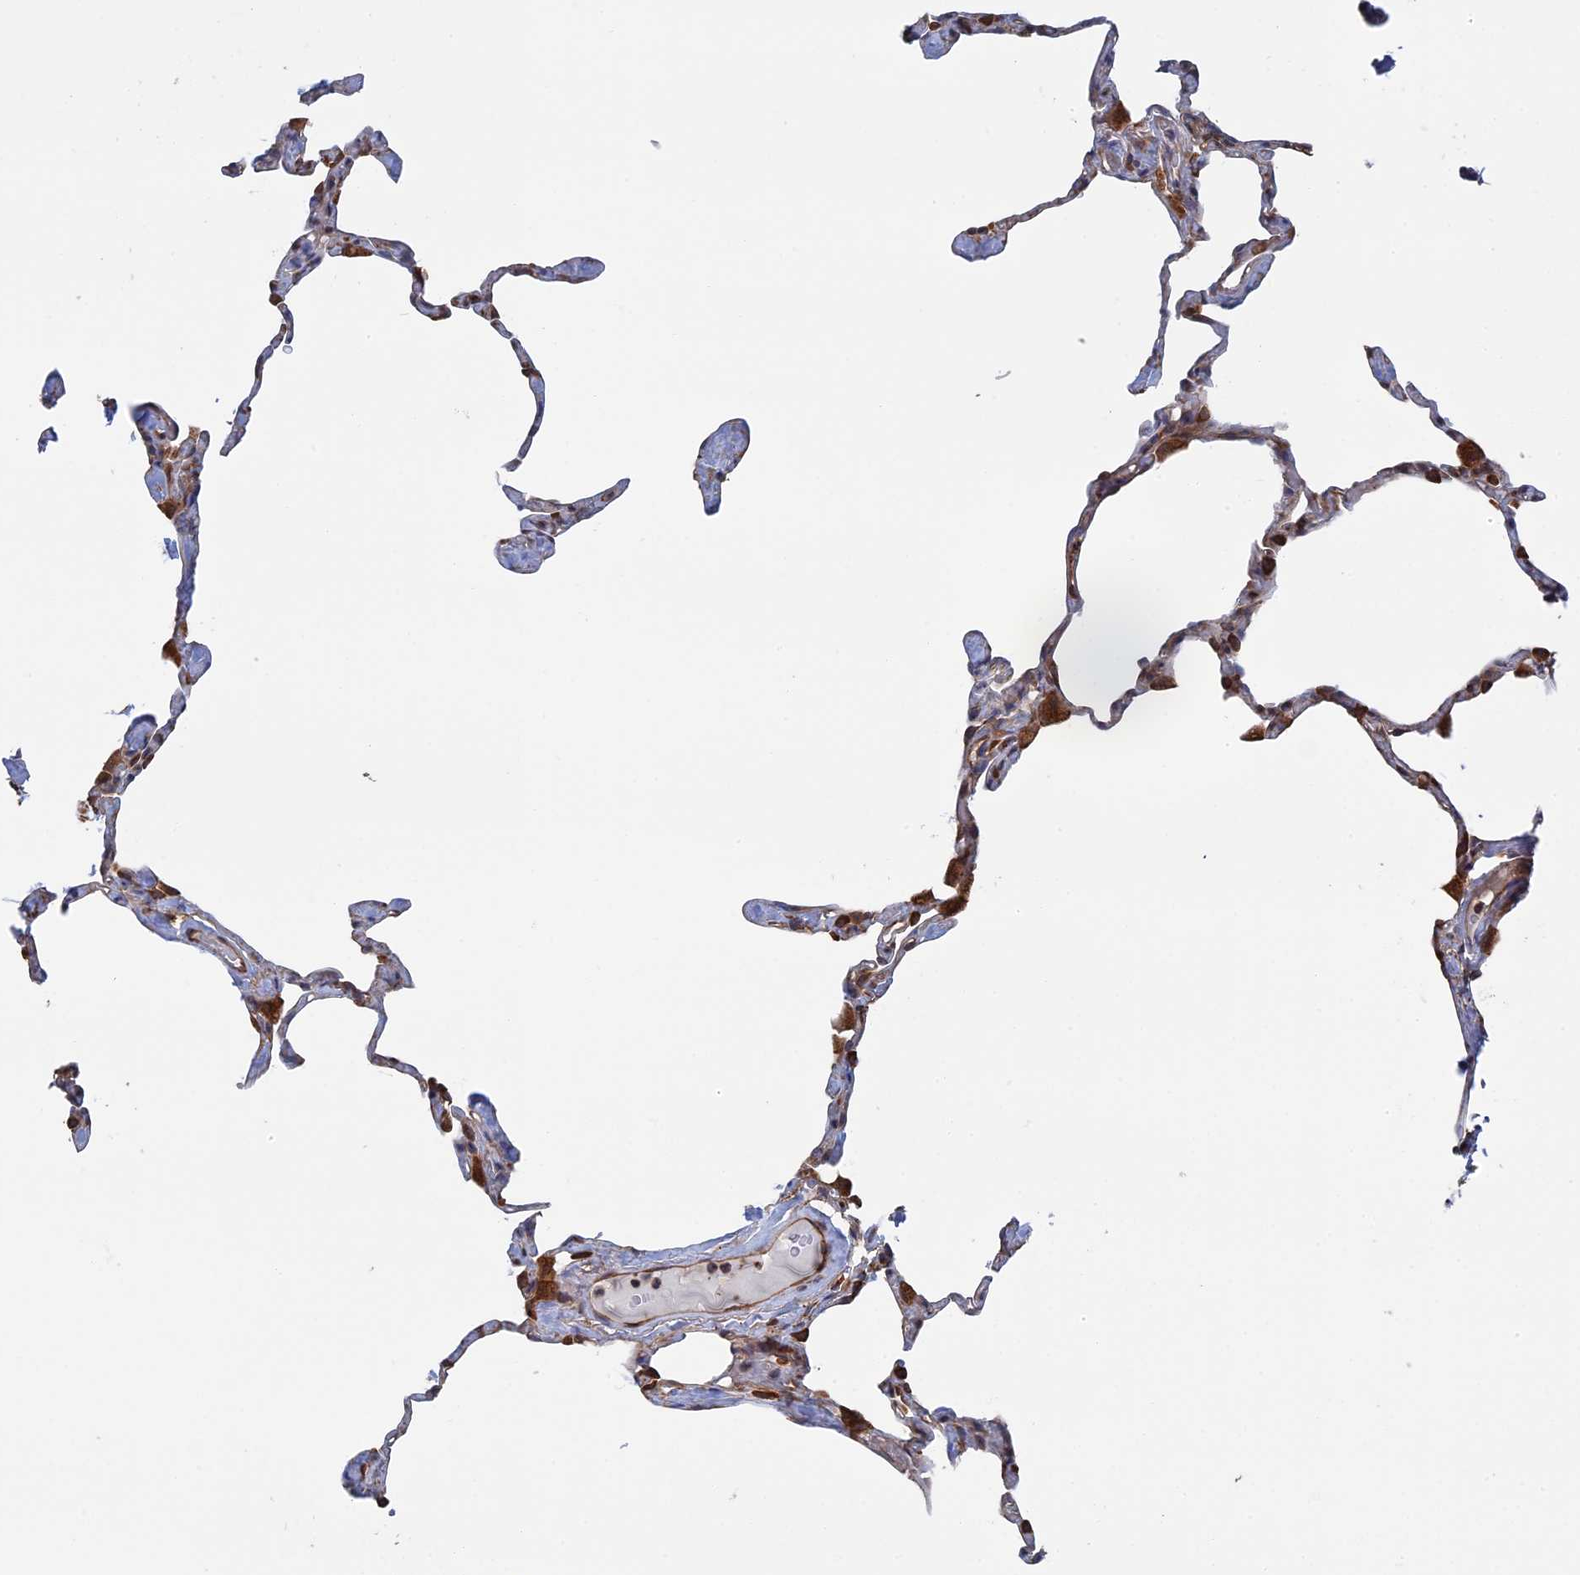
{"staining": {"intensity": "moderate", "quantity": "25%-75%", "location": "cytoplasmic/membranous"}, "tissue": "lung", "cell_type": "Alveolar cells", "image_type": "normal", "snomed": [{"axis": "morphology", "description": "Normal tissue, NOS"}, {"axis": "topography", "description": "Lung"}], "caption": "A brown stain highlights moderate cytoplasmic/membranous staining of a protein in alveolar cells of normal lung. (brown staining indicates protein expression, while blue staining denotes nuclei).", "gene": "BPIFB6", "patient": {"sex": "male", "age": 65}}